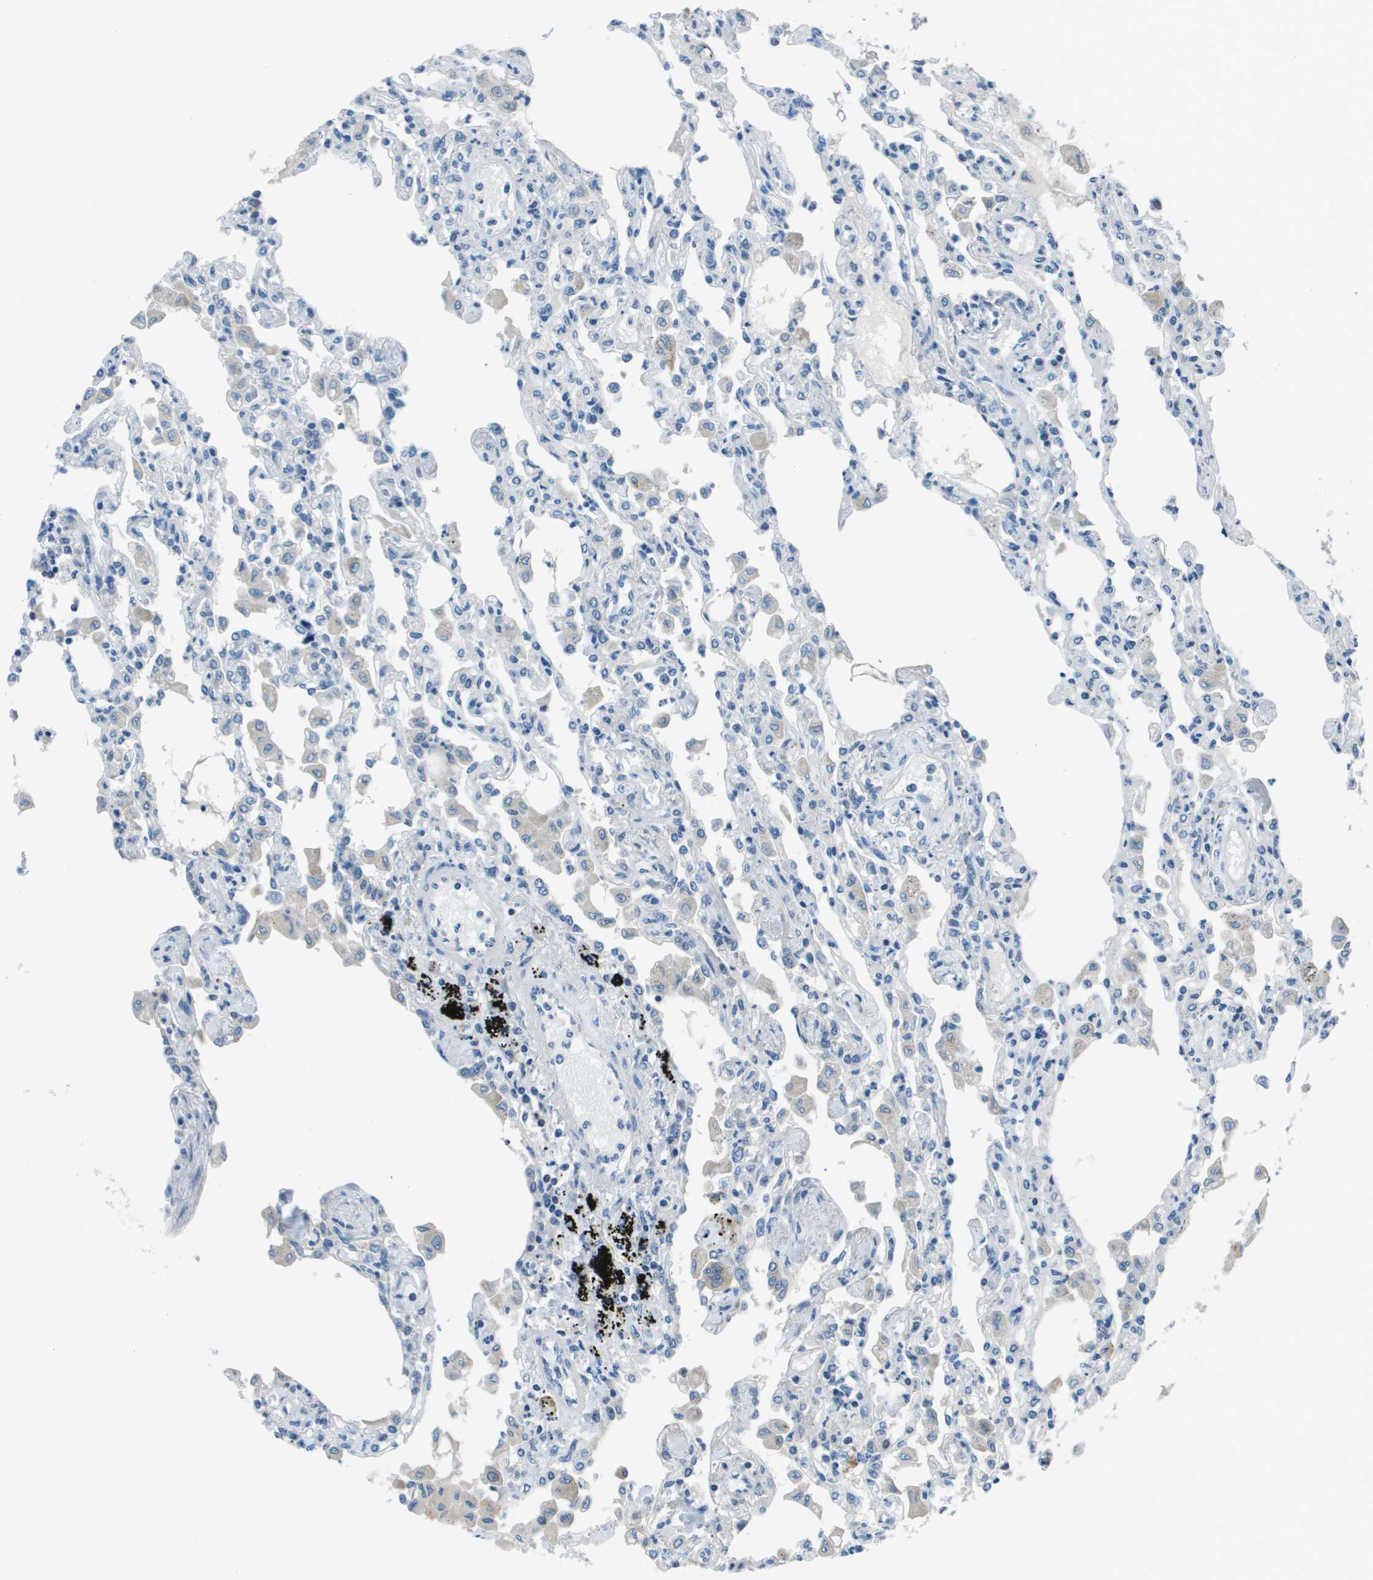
{"staining": {"intensity": "moderate", "quantity": "<25%", "location": "cytoplasmic/membranous"}, "tissue": "lung", "cell_type": "Alveolar cells", "image_type": "normal", "snomed": [{"axis": "morphology", "description": "Normal tissue, NOS"}, {"axis": "topography", "description": "Bronchus"}, {"axis": "topography", "description": "Lung"}], "caption": "The image demonstrates staining of normal lung, revealing moderate cytoplasmic/membranous protein positivity (brown color) within alveolar cells.", "gene": "ARFGAP2", "patient": {"sex": "female", "age": 49}}